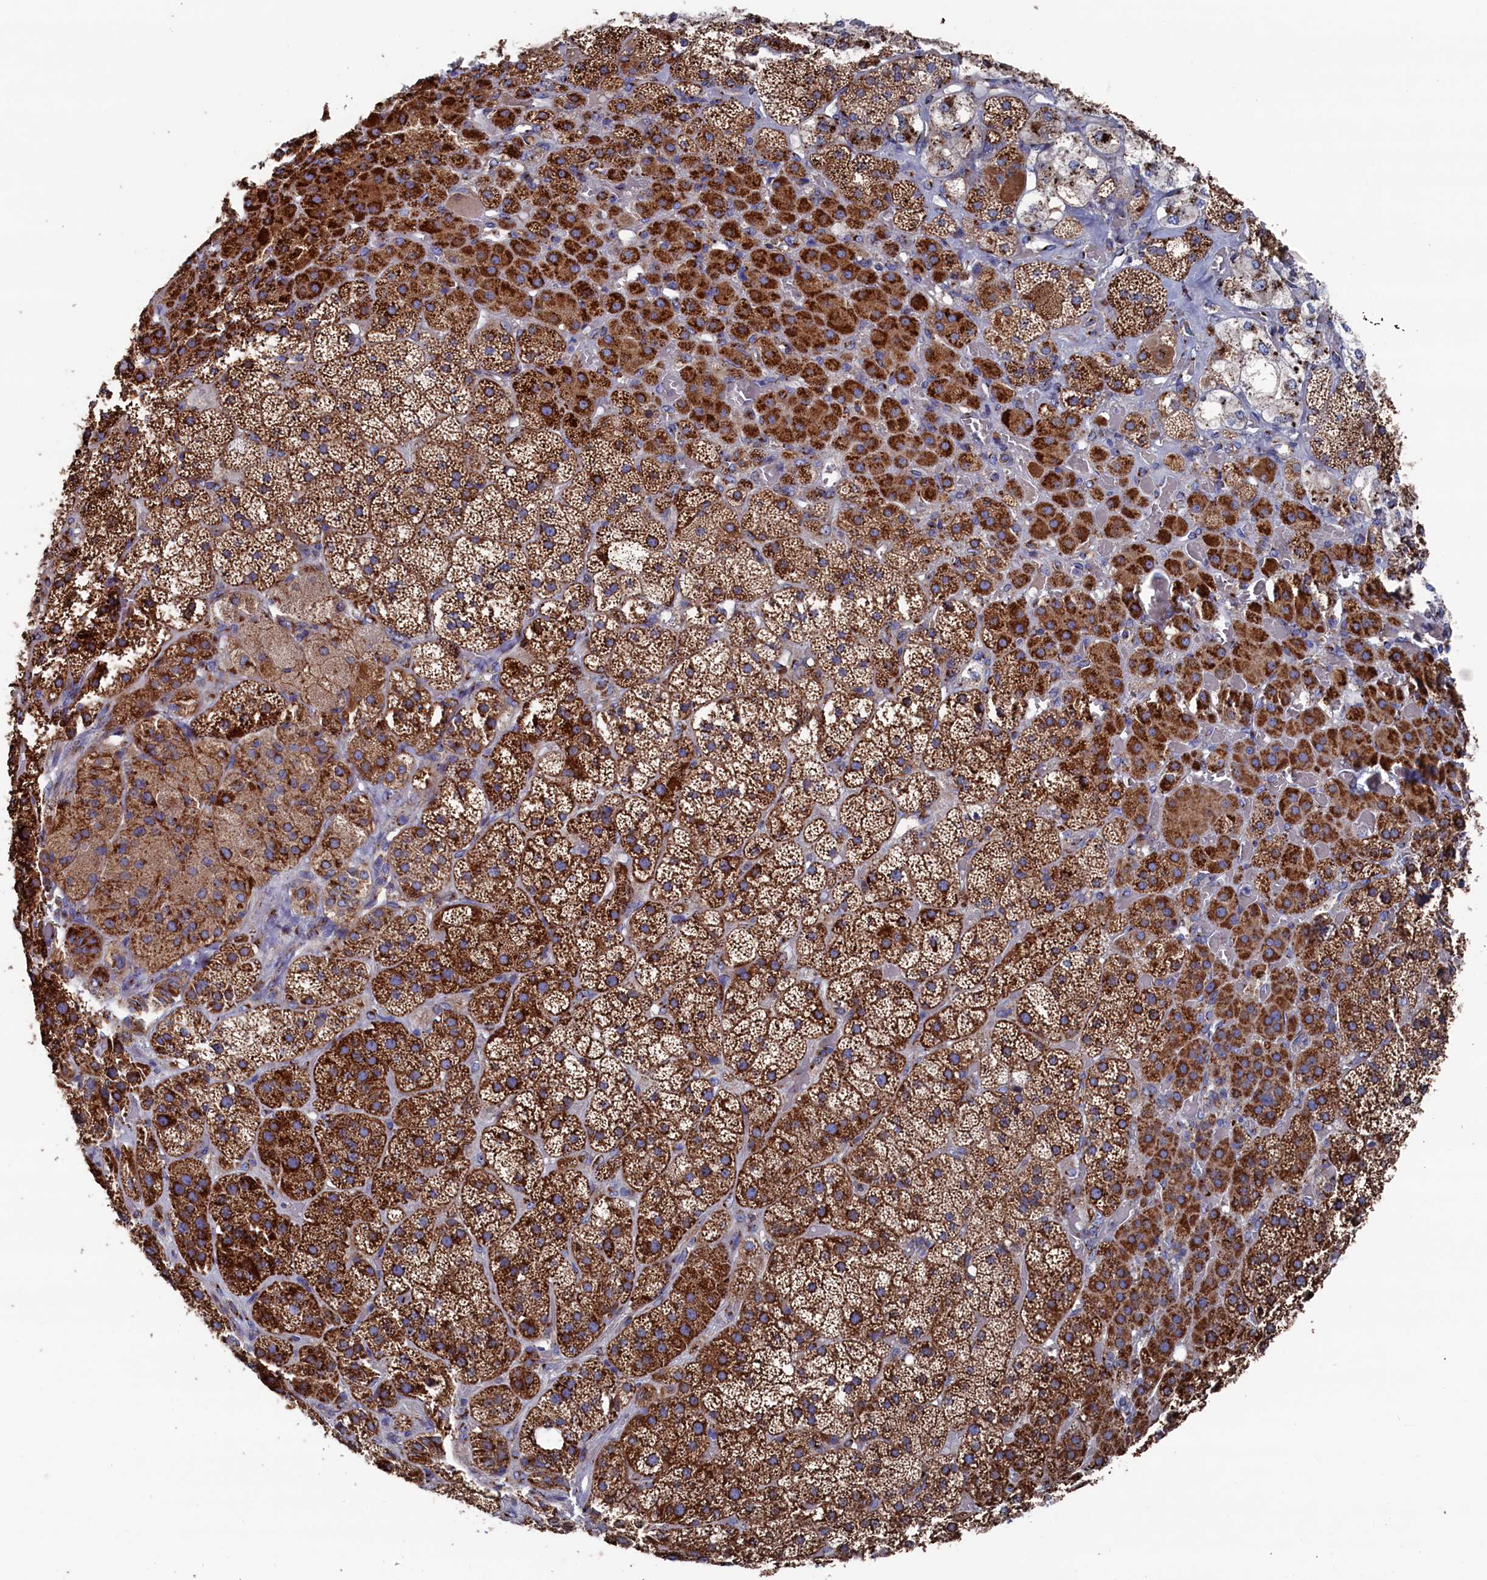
{"staining": {"intensity": "strong", "quantity": ">75%", "location": "cytoplasmic/membranous"}, "tissue": "adrenal gland", "cell_type": "Glandular cells", "image_type": "normal", "snomed": [{"axis": "morphology", "description": "Normal tissue, NOS"}, {"axis": "topography", "description": "Adrenal gland"}], "caption": "Glandular cells reveal high levels of strong cytoplasmic/membranous positivity in about >75% of cells in normal human adrenal gland. The protein is stained brown, and the nuclei are stained in blue (DAB (3,3'-diaminobenzidine) IHC with brightfield microscopy, high magnification).", "gene": "PRRC1", "patient": {"sex": "male", "age": 57}}